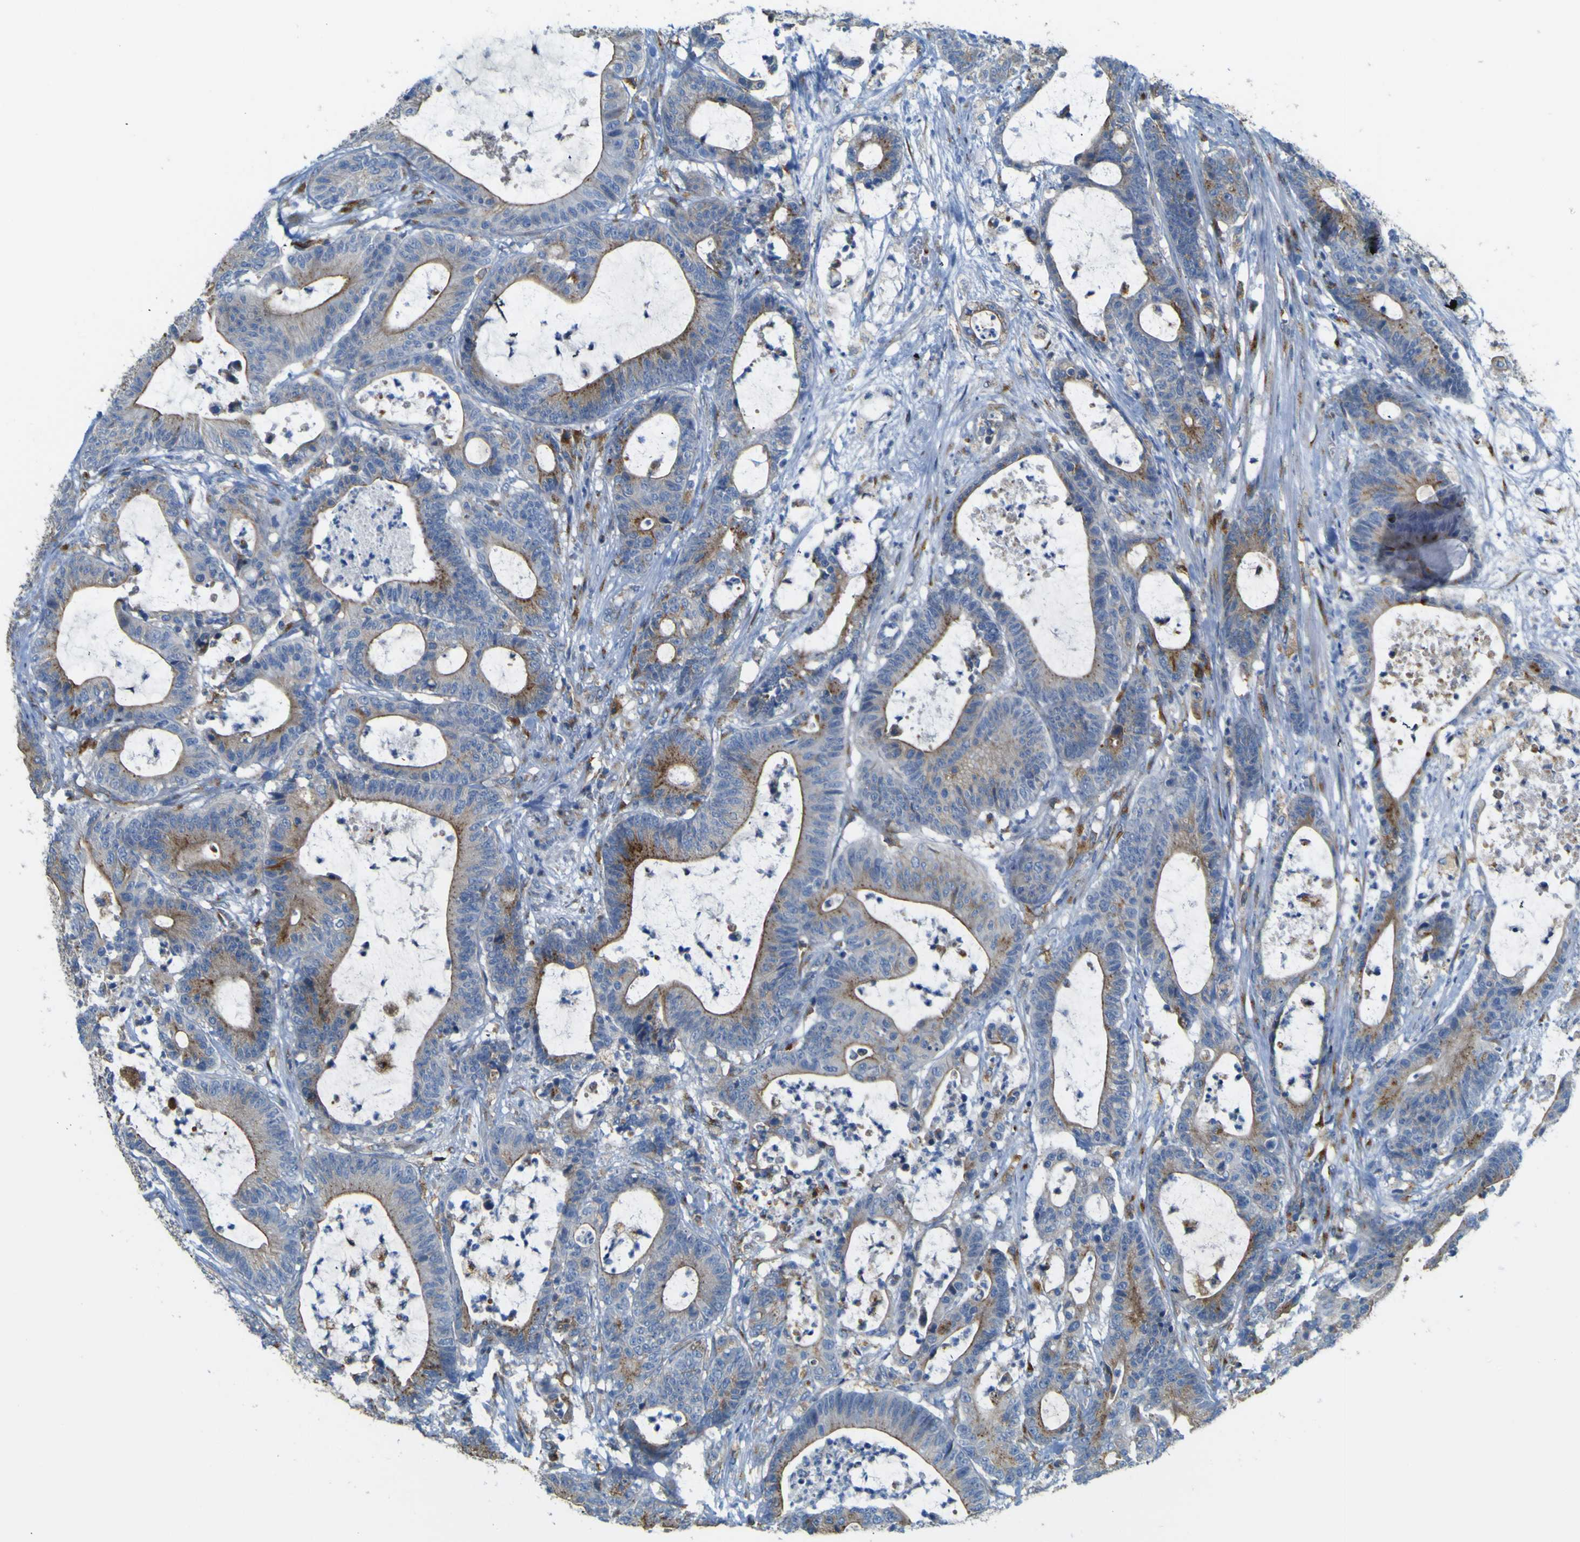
{"staining": {"intensity": "moderate", "quantity": "25%-75%", "location": "cytoplasmic/membranous"}, "tissue": "colorectal cancer", "cell_type": "Tumor cells", "image_type": "cancer", "snomed": [{"axis": "morphology", "description": "Adenocarcinoma, NOS"}, {"axis": "topography", "description": "Colon"}], "caption": "The immunohistochemical stain highlights moderate cytoplasmic/membranous expression in tumor cells of adenocarcinoma (colorectal) tissue. Immunohistochemistry stains the protein of interest in brown and the nuclei are stained blue.", "gene": "IGF2R", "patient": {"sex": "female", "age": 84}}